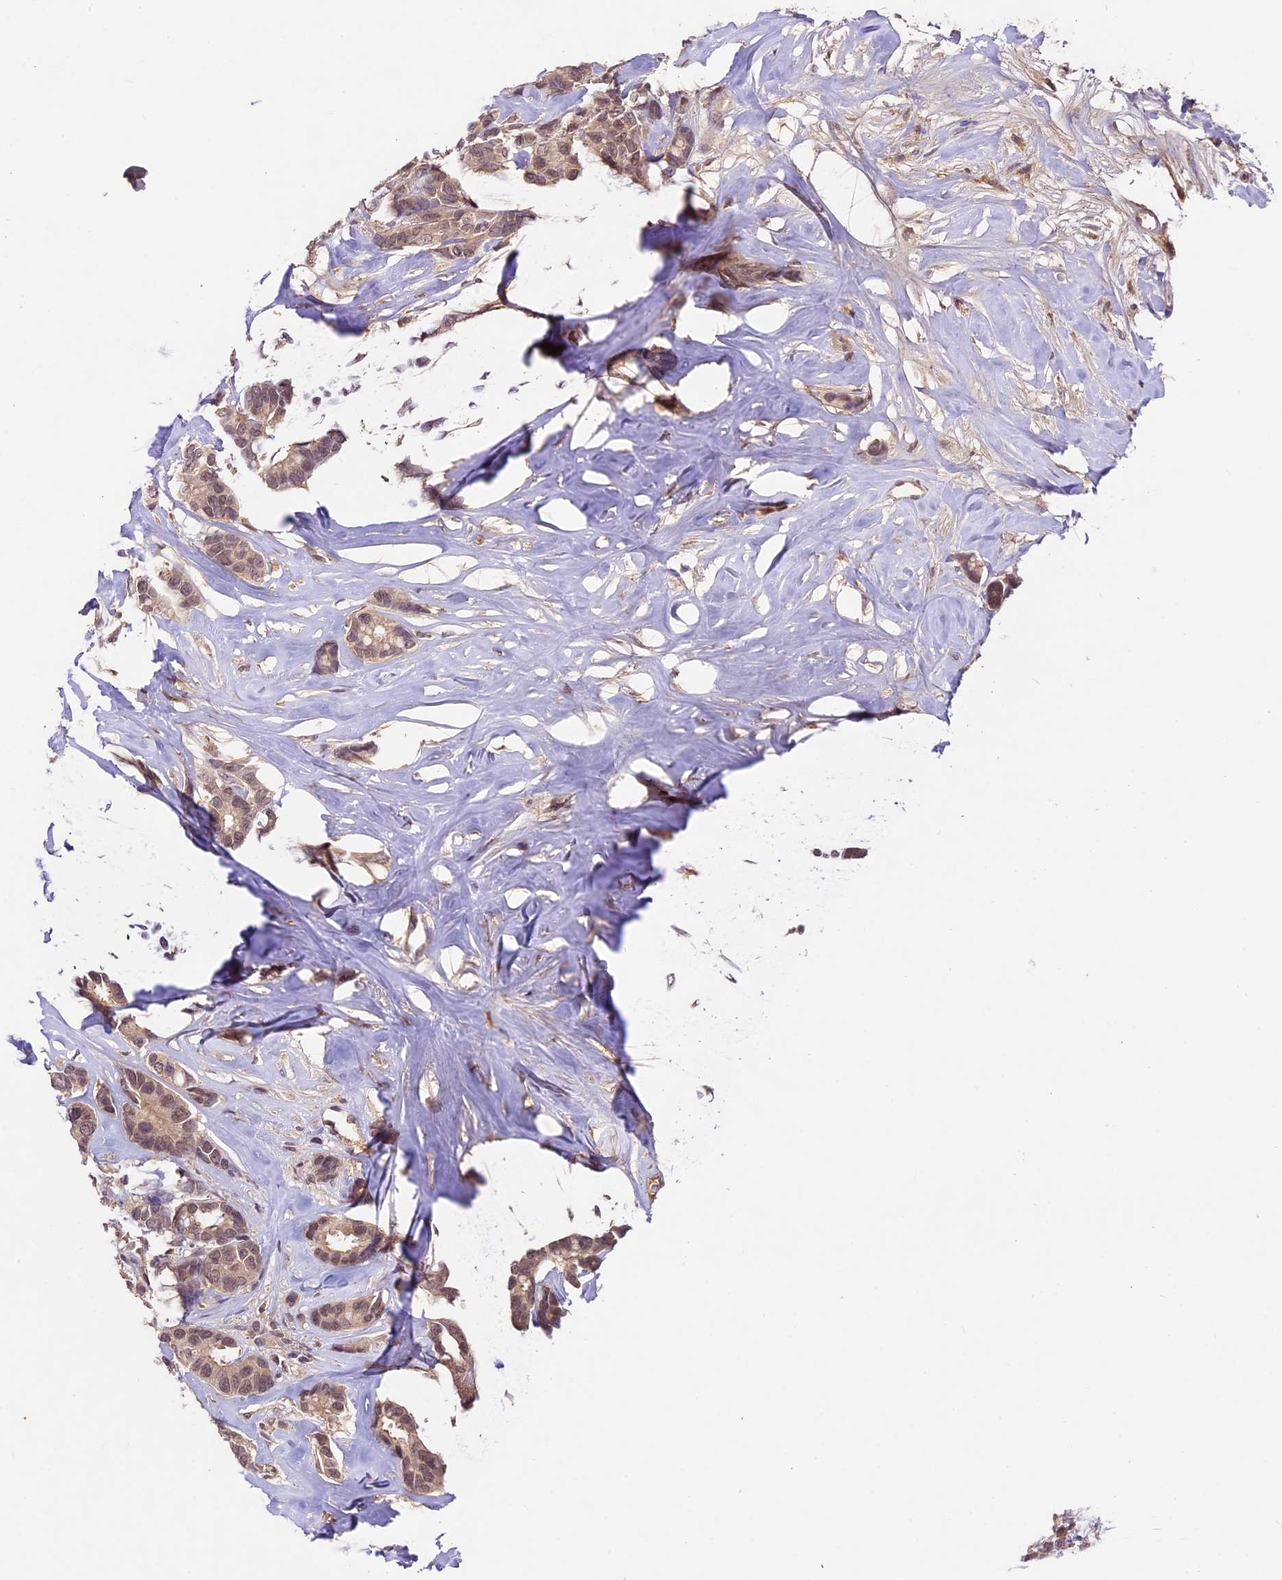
{"staining": {"intensity": "moderate", "quantity": ">75%", "location": "nuclear"}, "tissue": "breast cancer", "cell_type": "Tumor cells", "image_type": "cancer", "snomed": [{"axis": "morphology", "description": "Duct carcinoma"}, {"axis": "topography", "description": "Breast"}], "caption": "Human breast infiltrating ductal carcinoma stained with a protein marker shows moderate staining in tumor cells.", "gene": "ATP10A", "patient": {"sex": "female", "age": 87}}